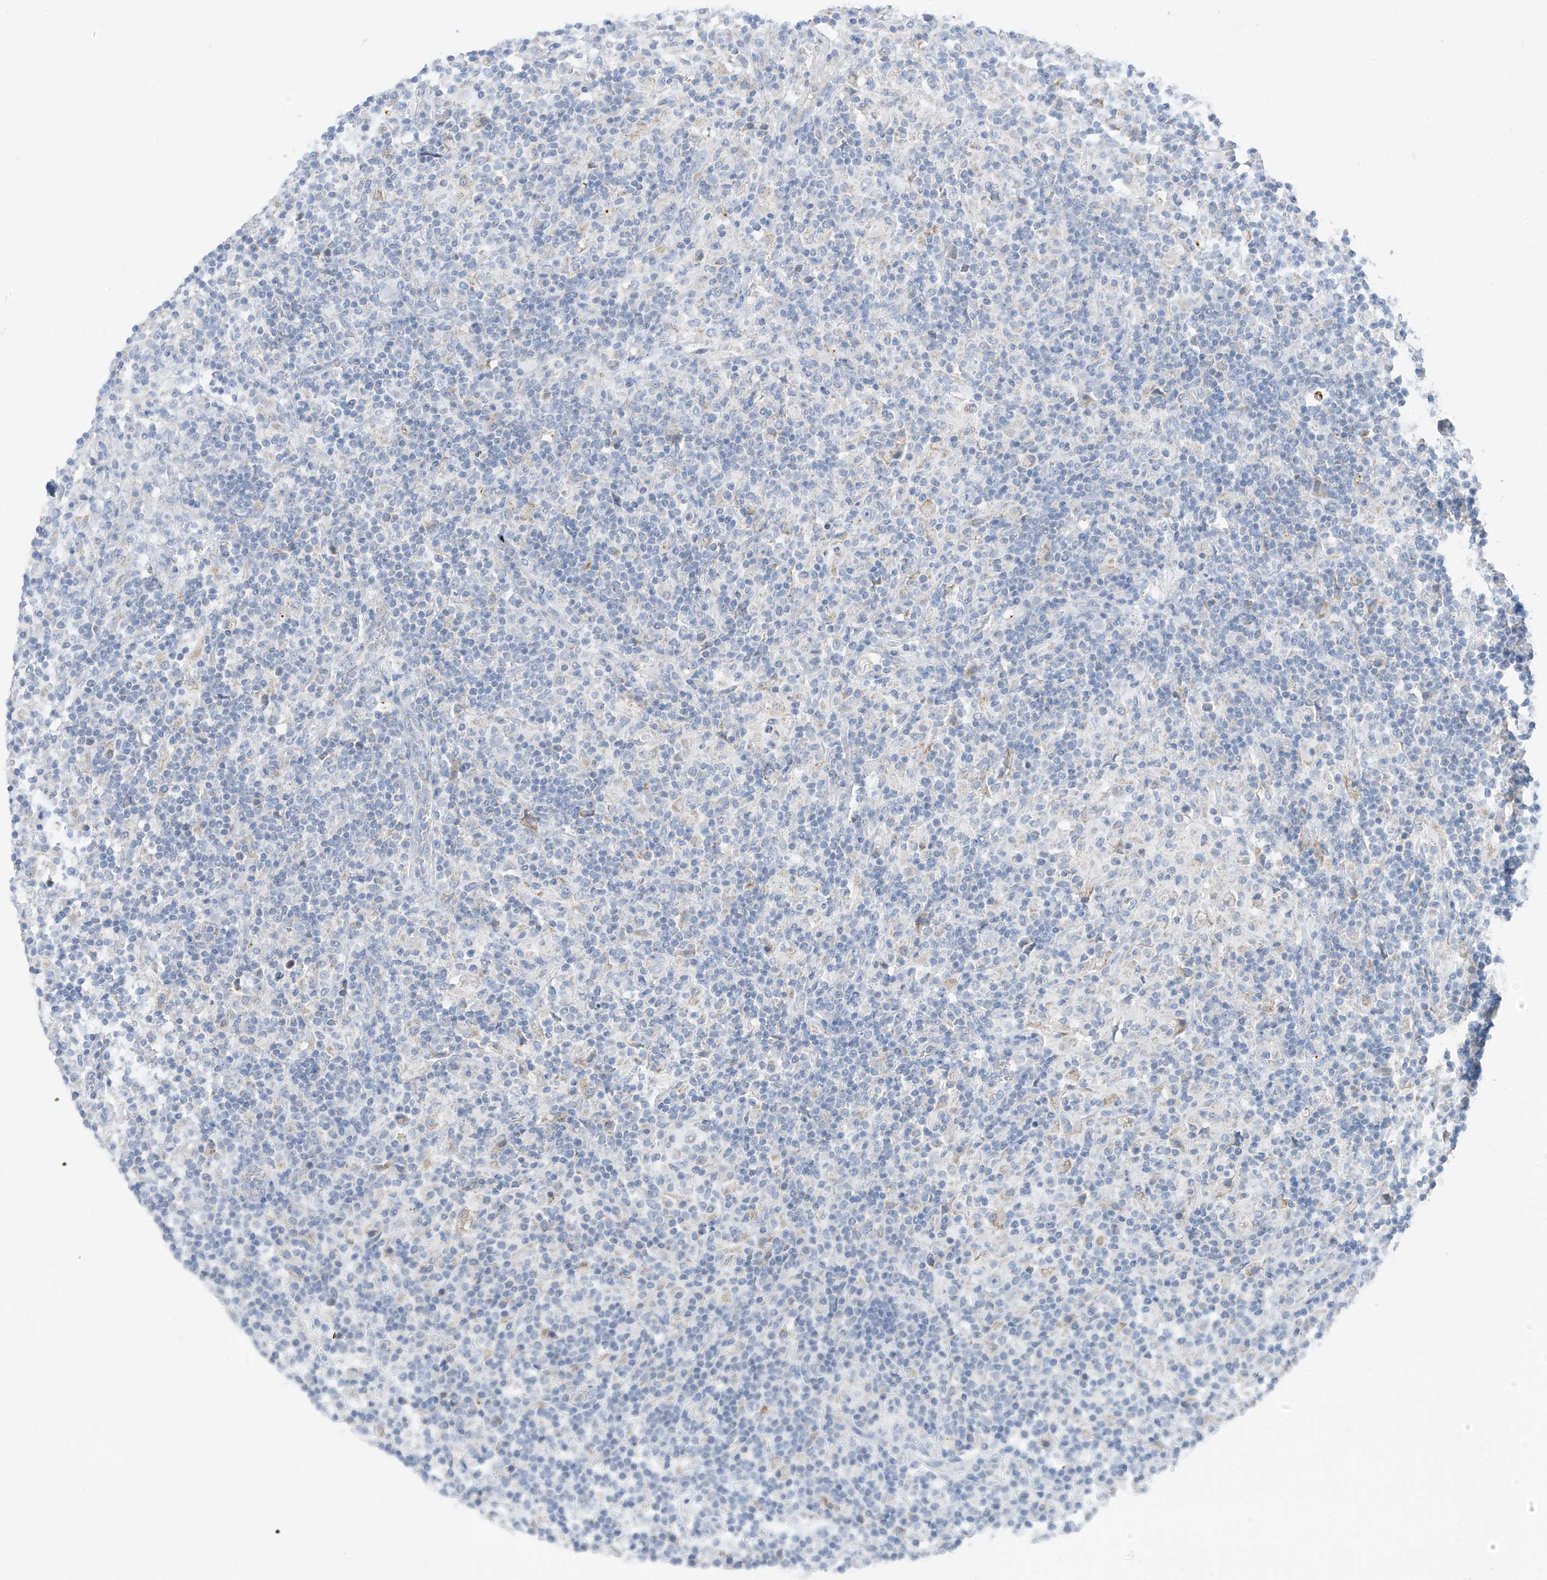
{"staining": {"intensity": "negative", "quantity": "none", "location": "none"}, "tissue": "lymphoma", "cell_type": "Tumor cells", "image_type": "cancer", "snomed": [{"axis": "morphology", "description": "Hodgkin's disease, NOS"}, {"axis": "topography", "description": "Lymph node"}], "caption": "This is a image of immunohistochemistry (IHC) staining of Hodgkin's disease, which shows no expression in tumor cells. (DAB (3,3'-diaminobenzidine) immunohistochemistry visualized using brightfield microscopy, high magnification).", "gene": "ZNF404", "patient": {"sex": "male", "age": 70}}